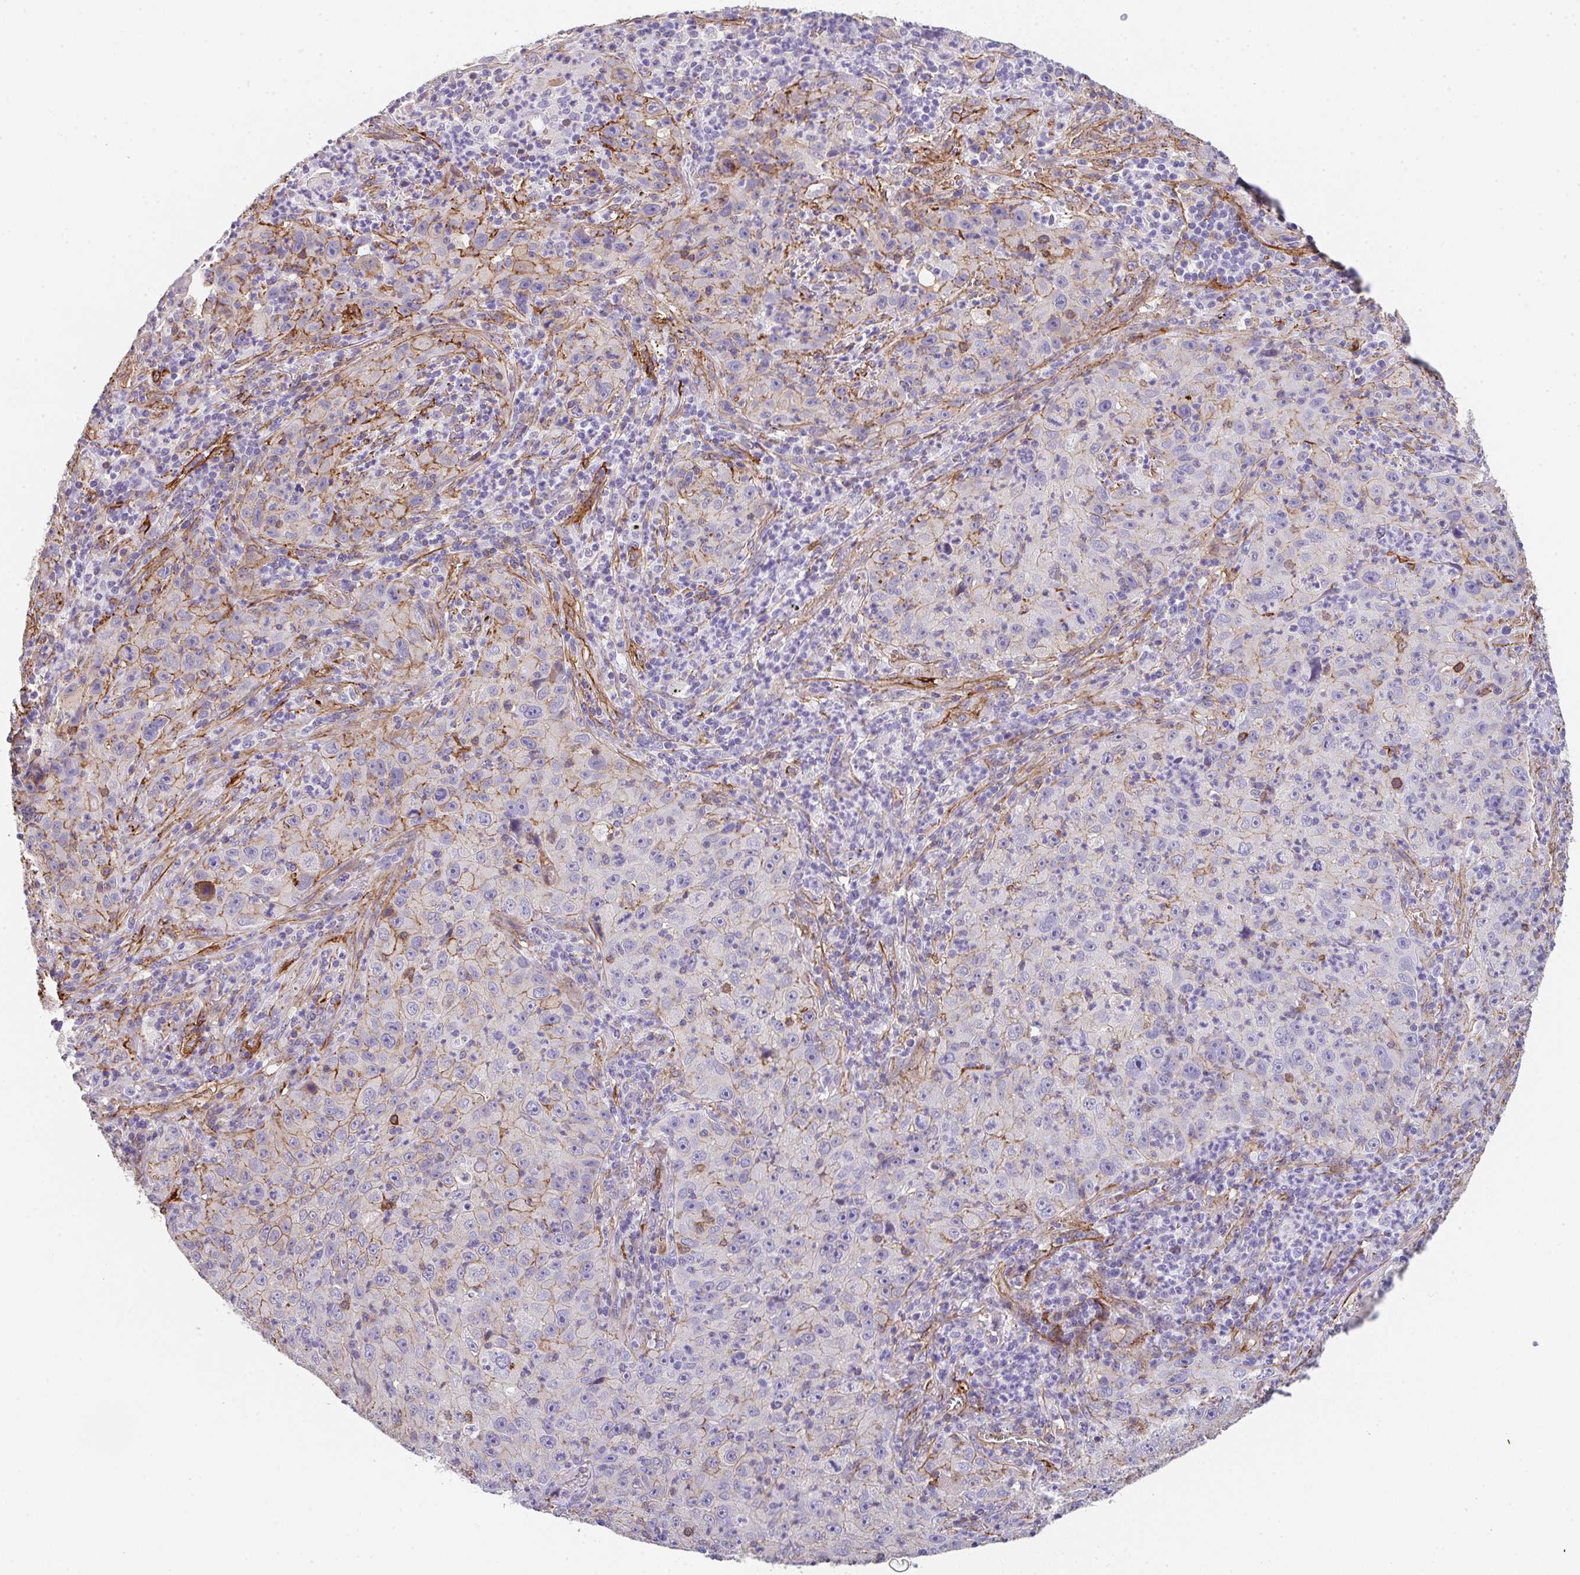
{"staining": {"intensity": "negative", "quantity": "none", "location": "none"}, "tissue": "lung cancer", "cell_type": "Tumor cells", "image_type": "cancer", "snomed": [{"axis": "morphology", "description": "Squamous cell carcinoma, NOS"}, {"axis": "topography", "description": "Lung"}], "caption": "Tumor cells are negative for protein expression in human lung cancer (squamous cell carcinoma).", "gene": "DBN1", "patient": {"sex": "male", "age": 71}}